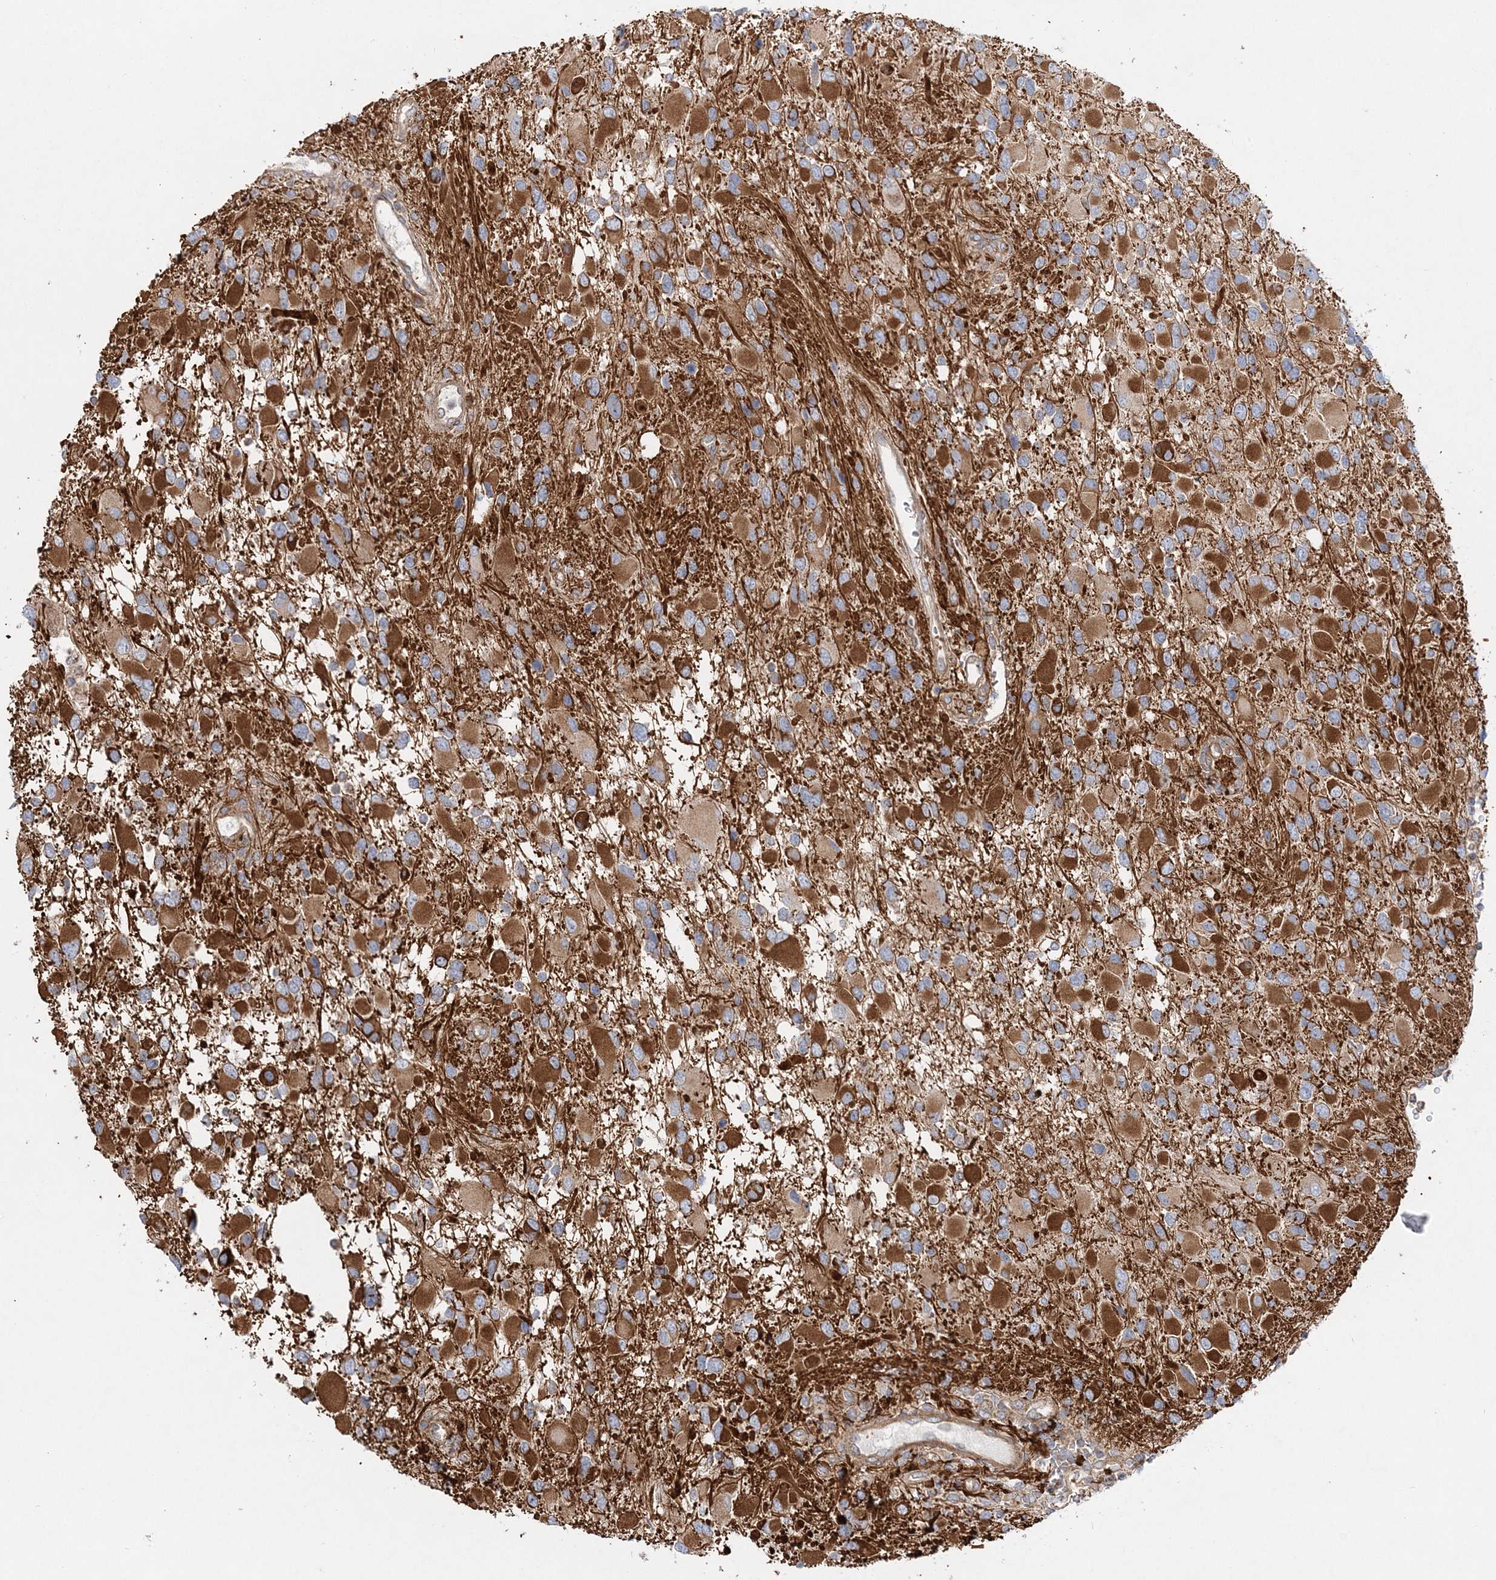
{"staining": {"intensity": "strong", "quantity": "25%-75%", "location": "cytoplasmic/membranous"}, "tissue": "glioma", "cell_type": "Tumor cells", "image_type": "cancer", "snomed": [{"axis": "morphology", "description": "Glioma, malignant, High grade"}, {"axis": "topography", "description": "Brain"}], "caption": "This photomicrograph demonstrates glioma stained with IHC to label a protein in brown. The cytoplasmic/membranous of tumor cells show strong positivity for the protein. Nuclei are counter-stained blue.", "gene": "ZFYVE16", "patient": {"sex": "male", "age": 53}}